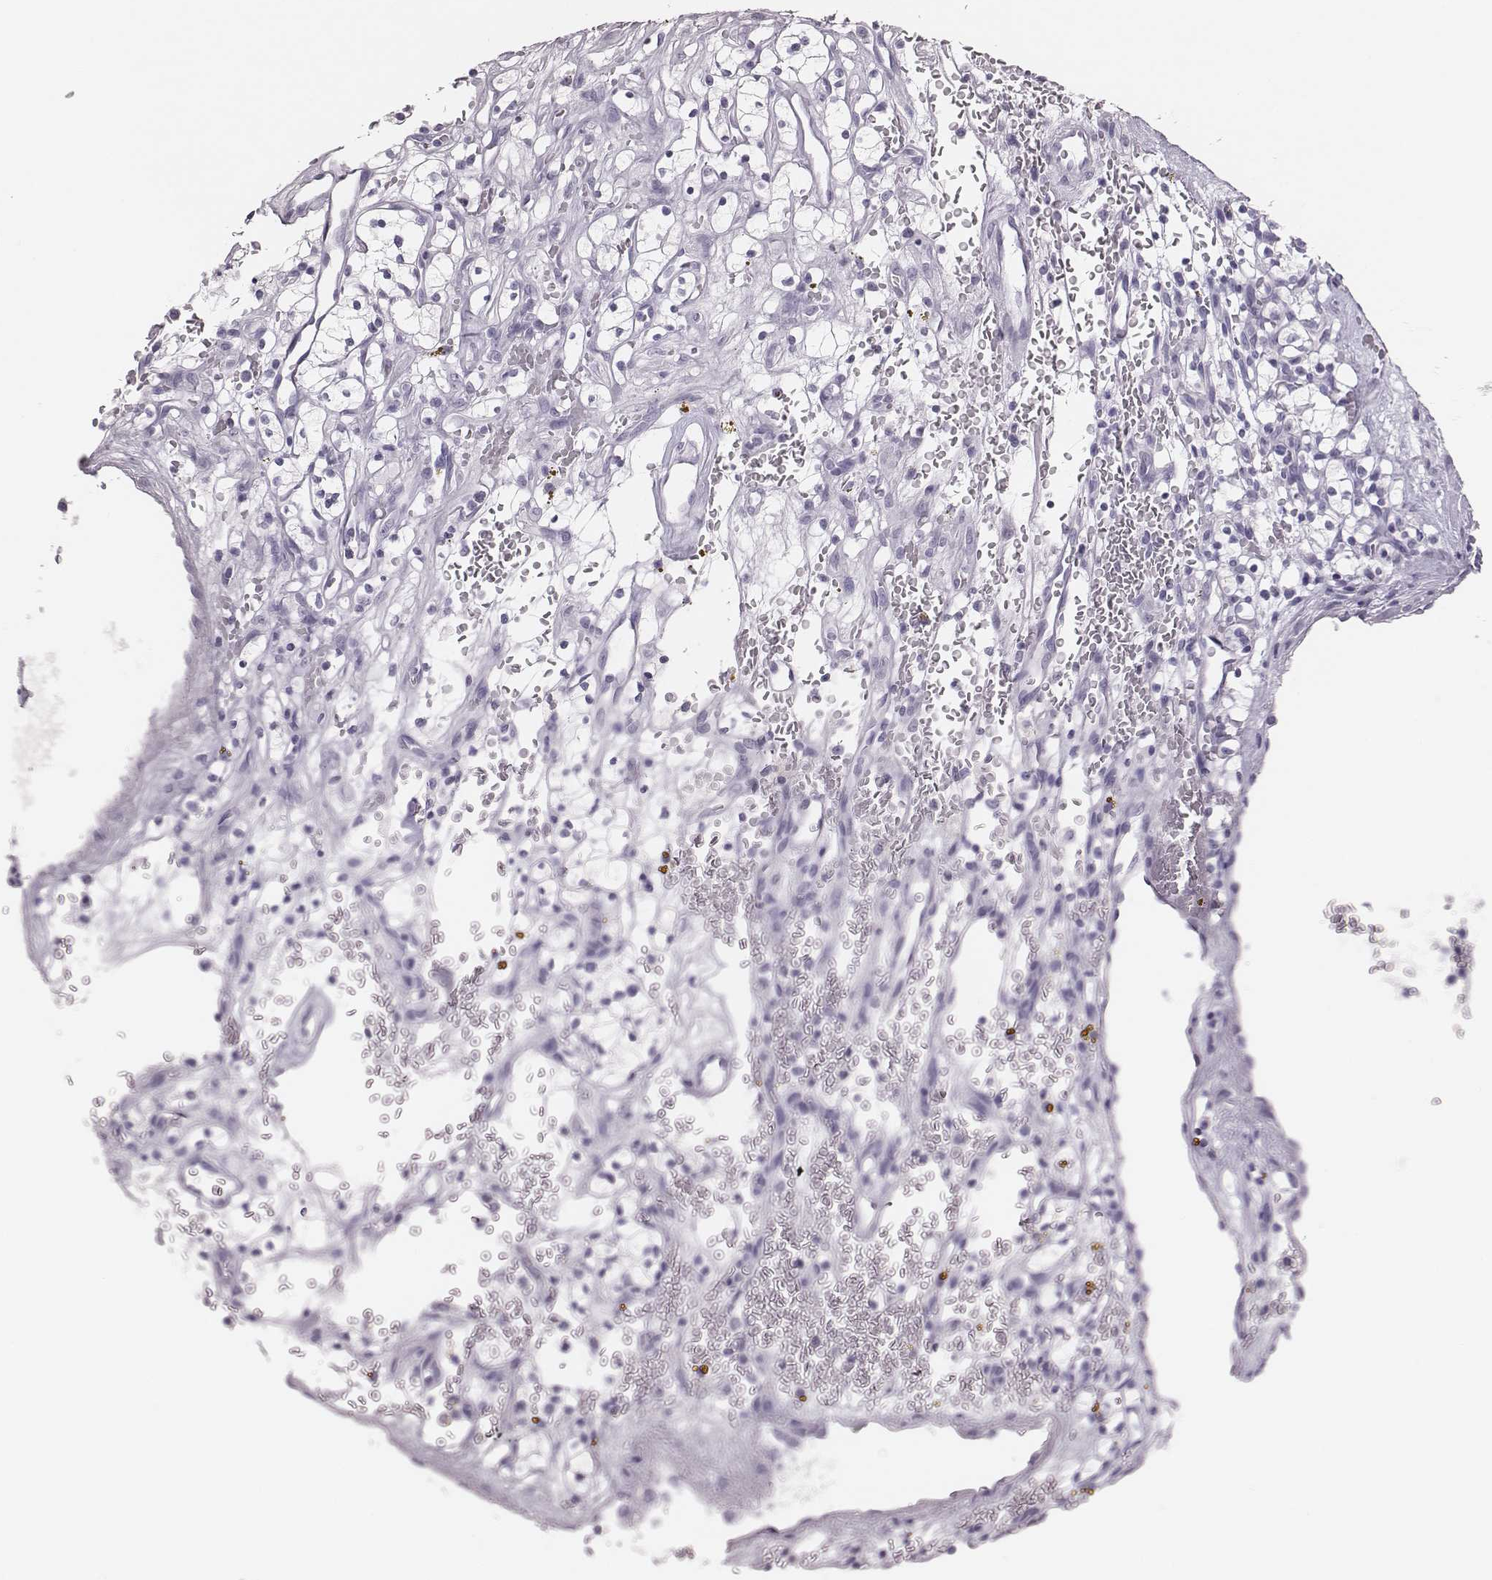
{"staining": {"intensity": "negative", "quantity": "none", "location": "none"}, "tissue": "renal cancer", "cell_type": "Tumor cells", "image_type": "cancer", "snomed": [{"axis": "morphology", "description": "Adenocarcinoma, NOS"}, {"axis": "topography", "description": "Kidney"}], "caption": "A micrograph of renal adenocarcinoma stained for a protein reveals no brown staining in tumor cells.", "gene": "H1-6", "patient": {"sex": "female", "age": 64}}